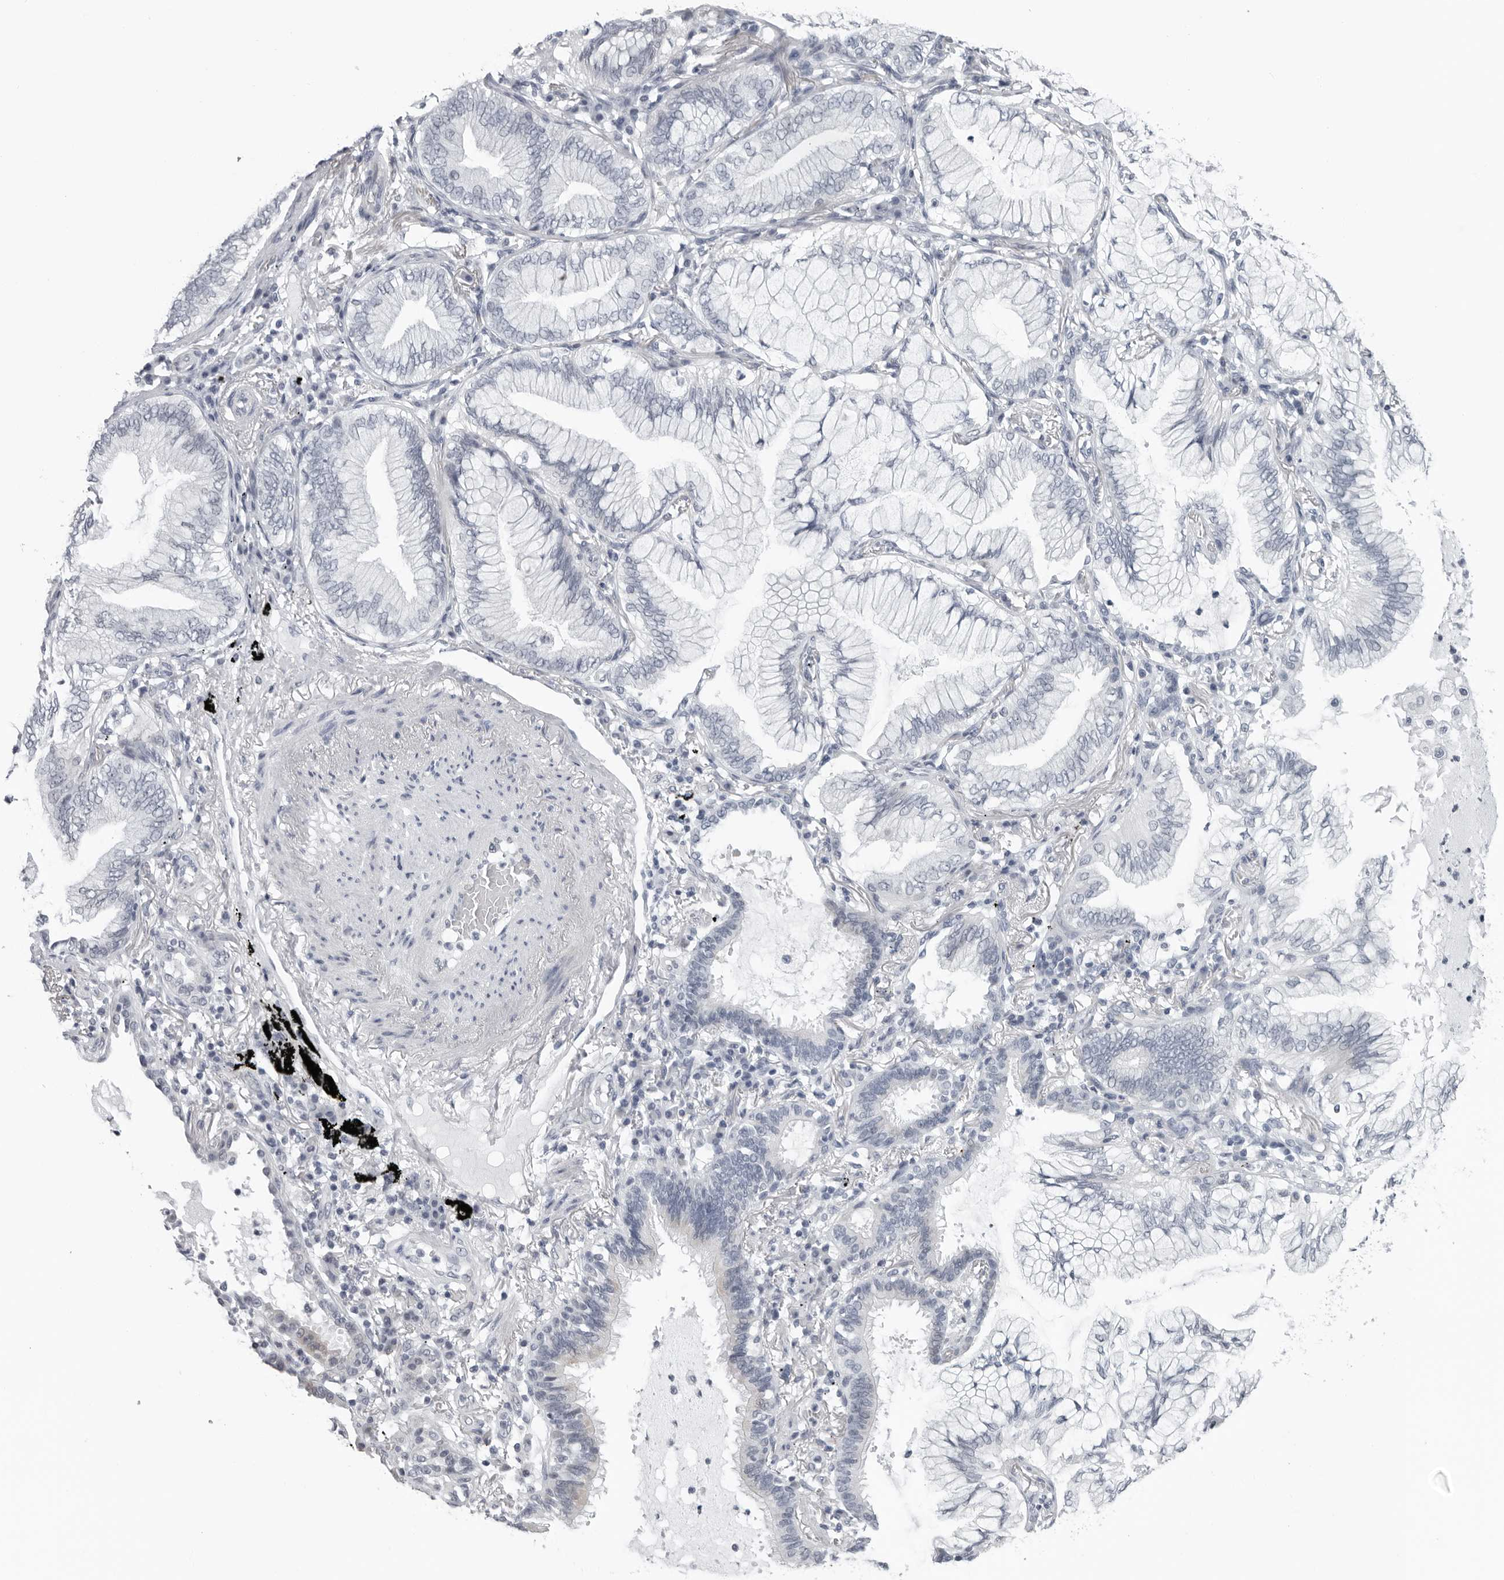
{"staining": {"intensity": "negative", "quantity": "none", "location": "none"}, "tissue": "lung cancer", "cell_type": "Tumor cells", "image_type": "cancer", "snomed": [{"axis": "morphology", "description": "Adenocarcinoma, NOS"}, {"axis": "topography", "description": "Lung"}], "caption": "This photomicrograph is of lung adenocarcinoma stained with immunohistochemistry (IHC) to label a protein in brown with the nuclei are counter-stained blue. There is no positivity in tumor cells. (DAB (3,3'-diaminobenzidine) immunohistochemistry, high magnification).", "gene": "OPLAH", "patient": {"sex": "female", "age": 70}}